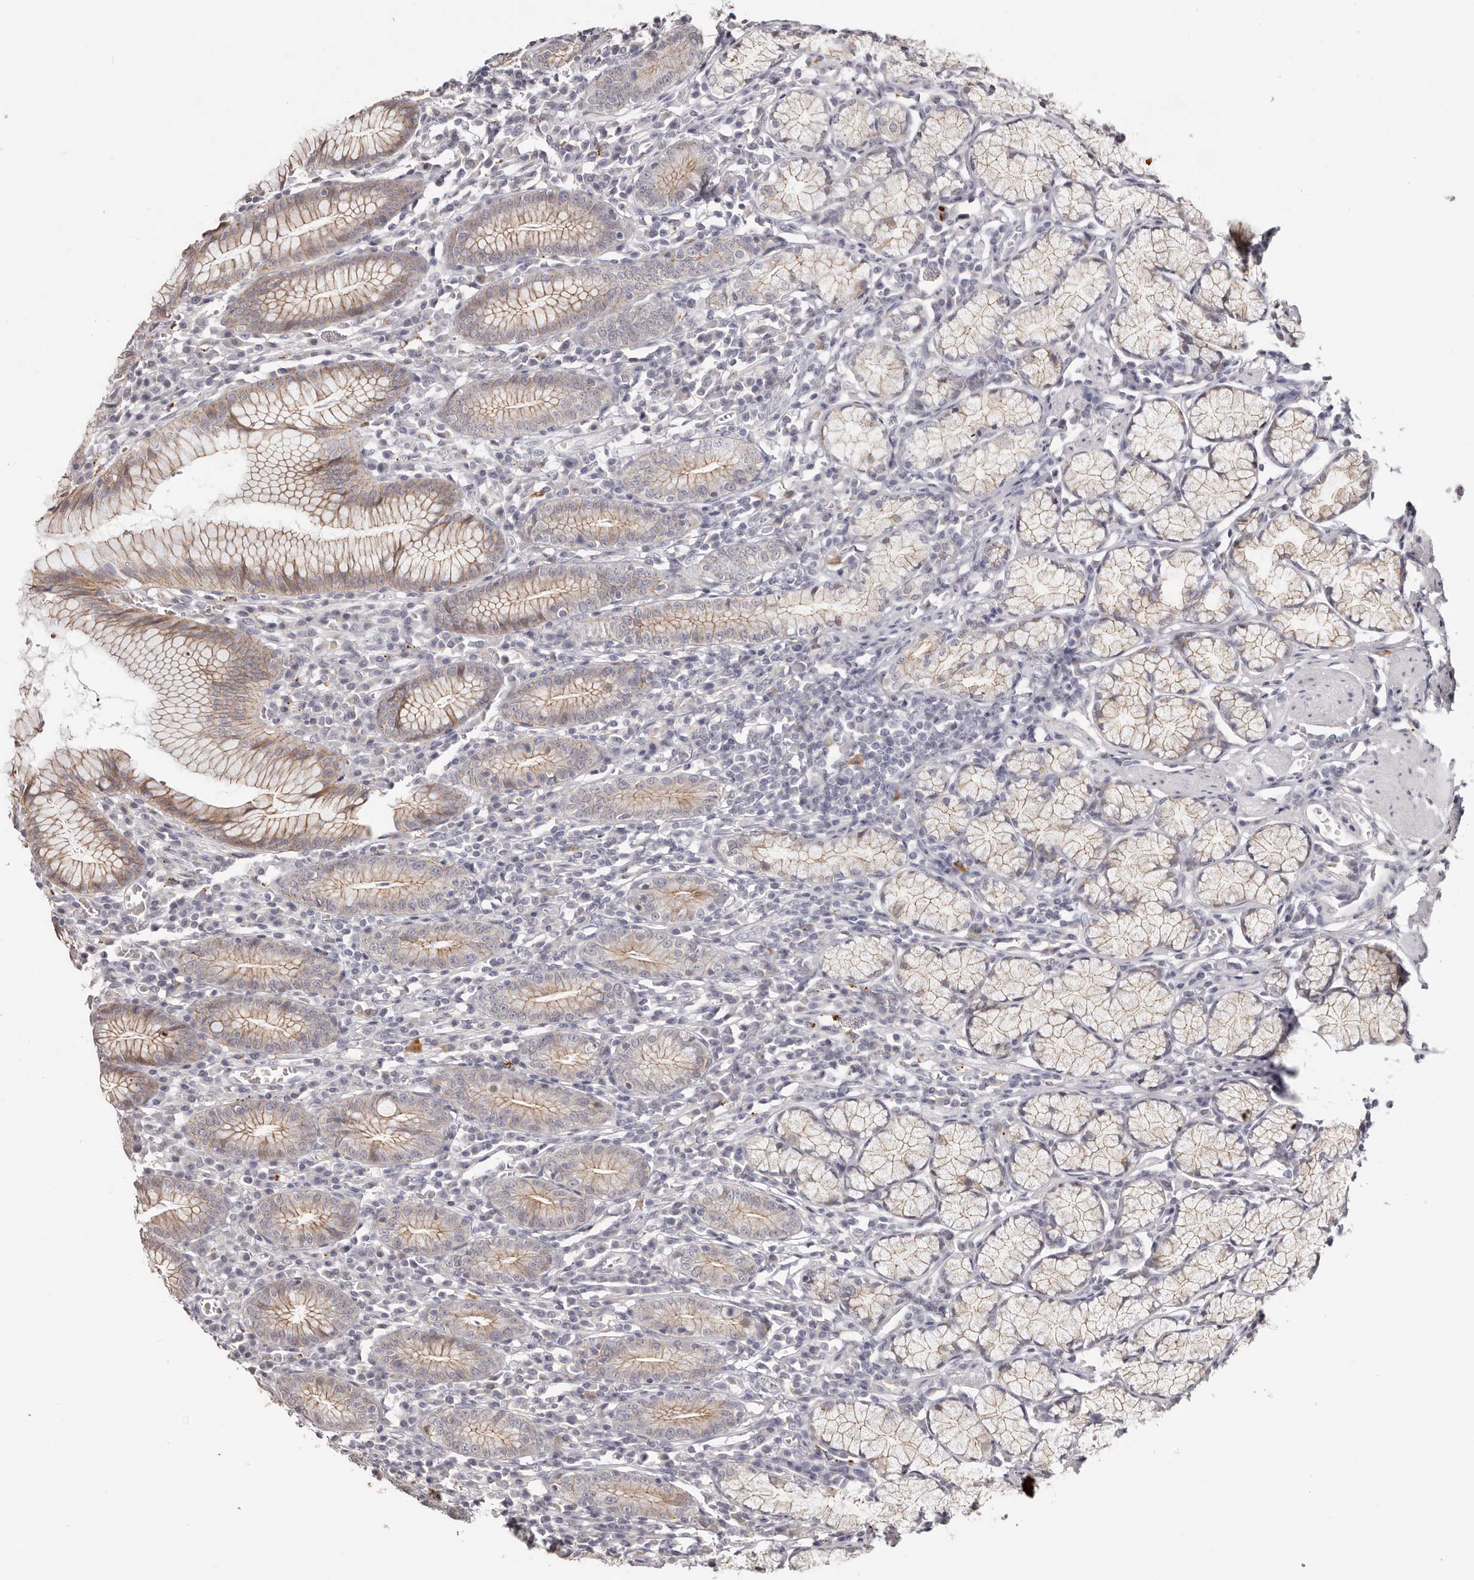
{"staining": {"intensity": "weak", "quantity": ">75%", "location": "cytoplasmic/membranous"}, "tissue": "stomach", "cell_type": "Glandular cells", "image_type": "normal", "snomed": [{"axis": "morphology", "description": "Normal tissue, NOS"}, {"axis": "topography", "description": "Stomach"}], "caption": "Brown immunohistochemical staining in benign human stomach demonstrates weak cytoplasmic/membranous expression in about >75% of glandular cells.", "gene": "PCDHB6", "patient": {"sex": "male", "age": 55}}